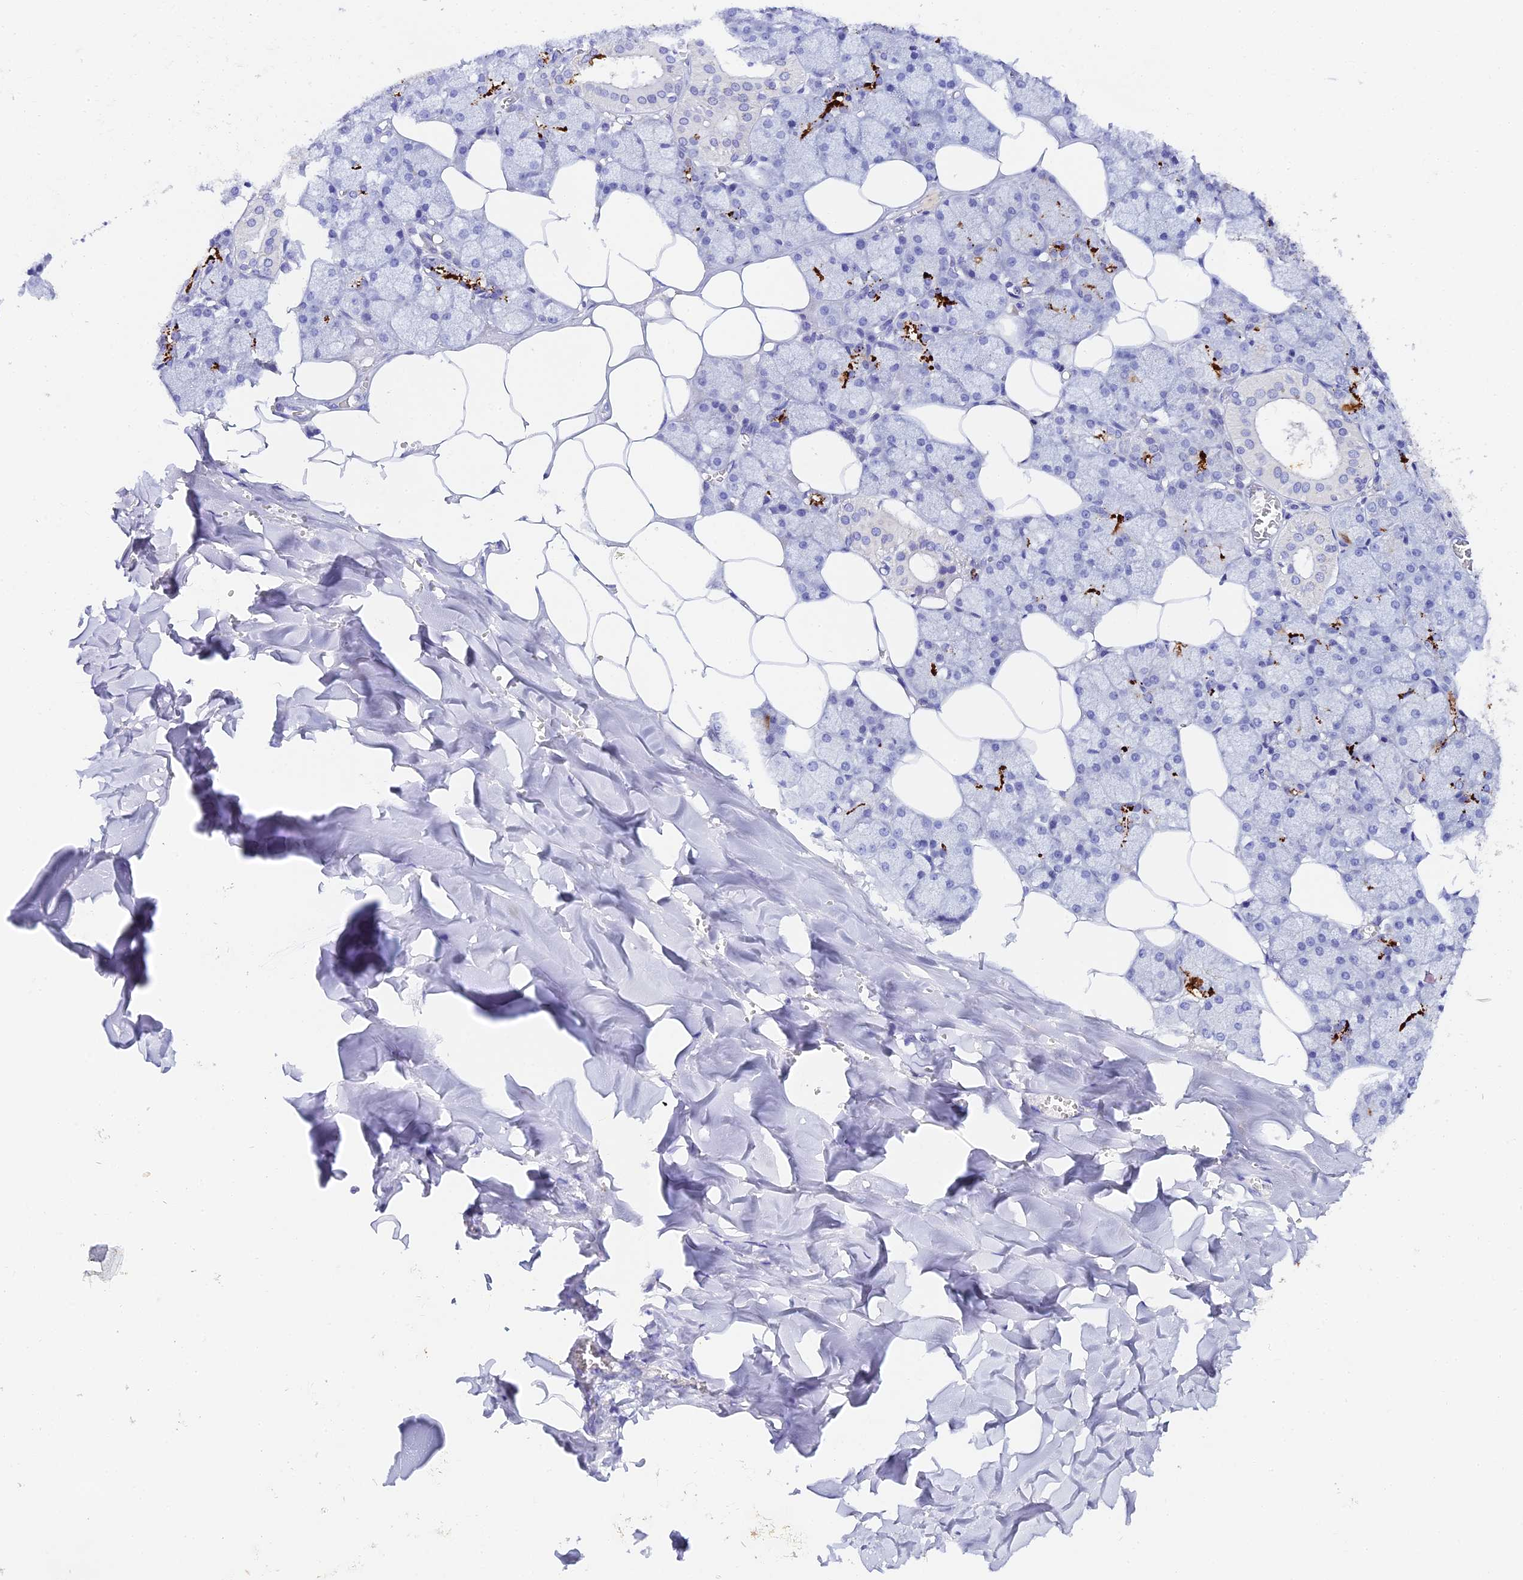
{"staining": {"intensity": "strong", "quantity": "<25%", "location": "cytoplasmic/membranous"}, "tissue": "salivary gland", "cell_type": "Glandular cells", "image_type": "normal", "snomed": [{"axis": "morphology", "description": "Normal tissue, NOS"}, {"axis": "topography", "description": "Salivary gland"}], "caption": "Approximately <25% of glandular cells in unremarkable salivary gland exhibit strong cytoplasmic/membranous protein staining as visualized by brown immunohistochemical staining.", "gene": "C12orf29", "patient": {"sex": "male", "age": 62}}